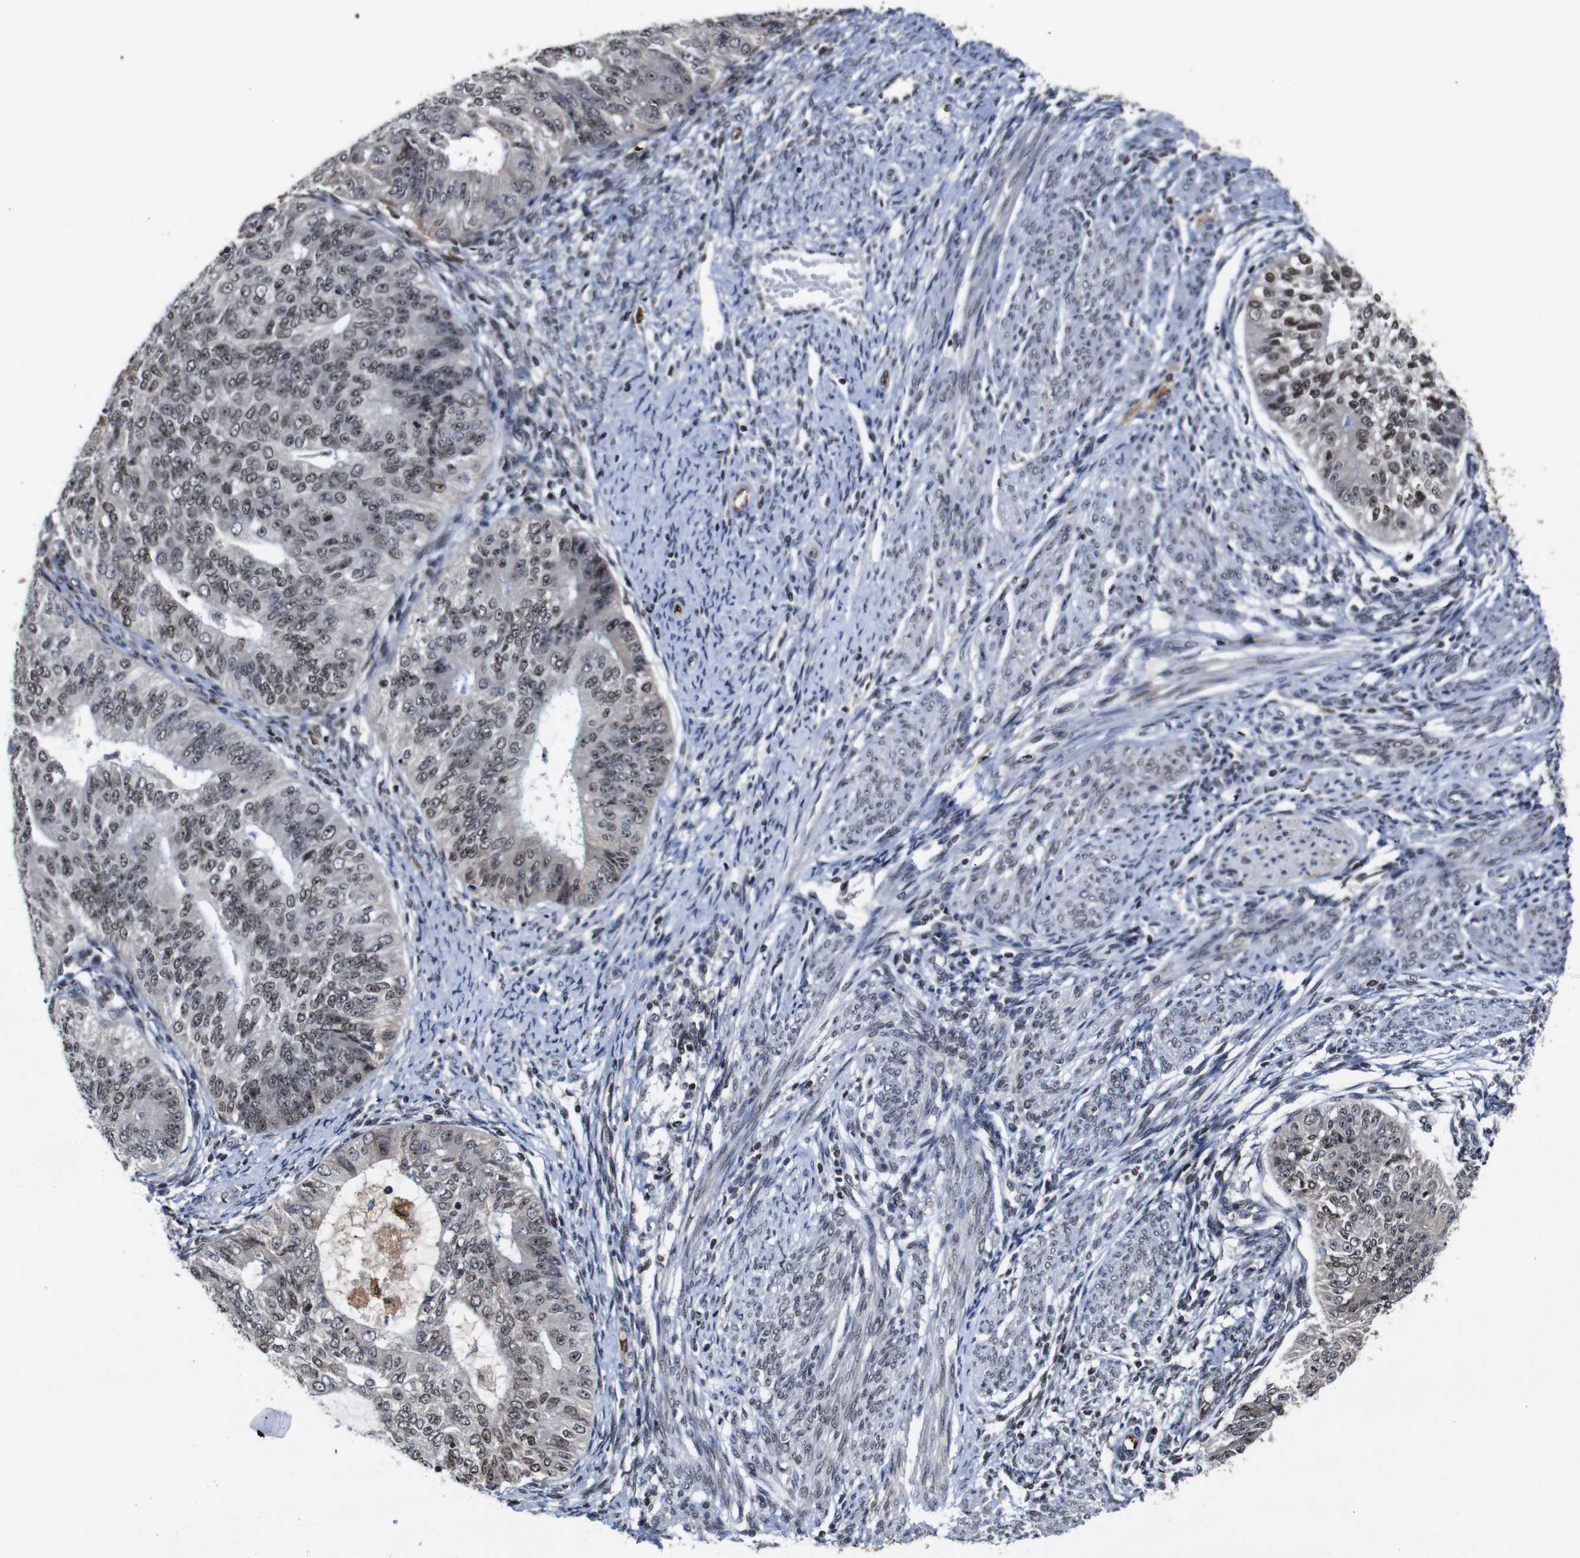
{"staining": {"intensity": "moderate", "quantity": "<25%", "location": "nuclear"}, "tissue": "endometrial cancer", "cell_type": "Tumor cells", "image_type": "cancer", "snomed": [{"axis": "morphology", "description": "Adenocarcinoma, NOS"}, {"axis": "topography", "description": "Endometrium"}], "caption": "Immunohistochemical staining of endometrial adenocarcinoma reveals moderate nuclear protein expression in about <25% of tumor cells.", "gene": "MYC", "patient": {"sex": "female", "age": 32}}